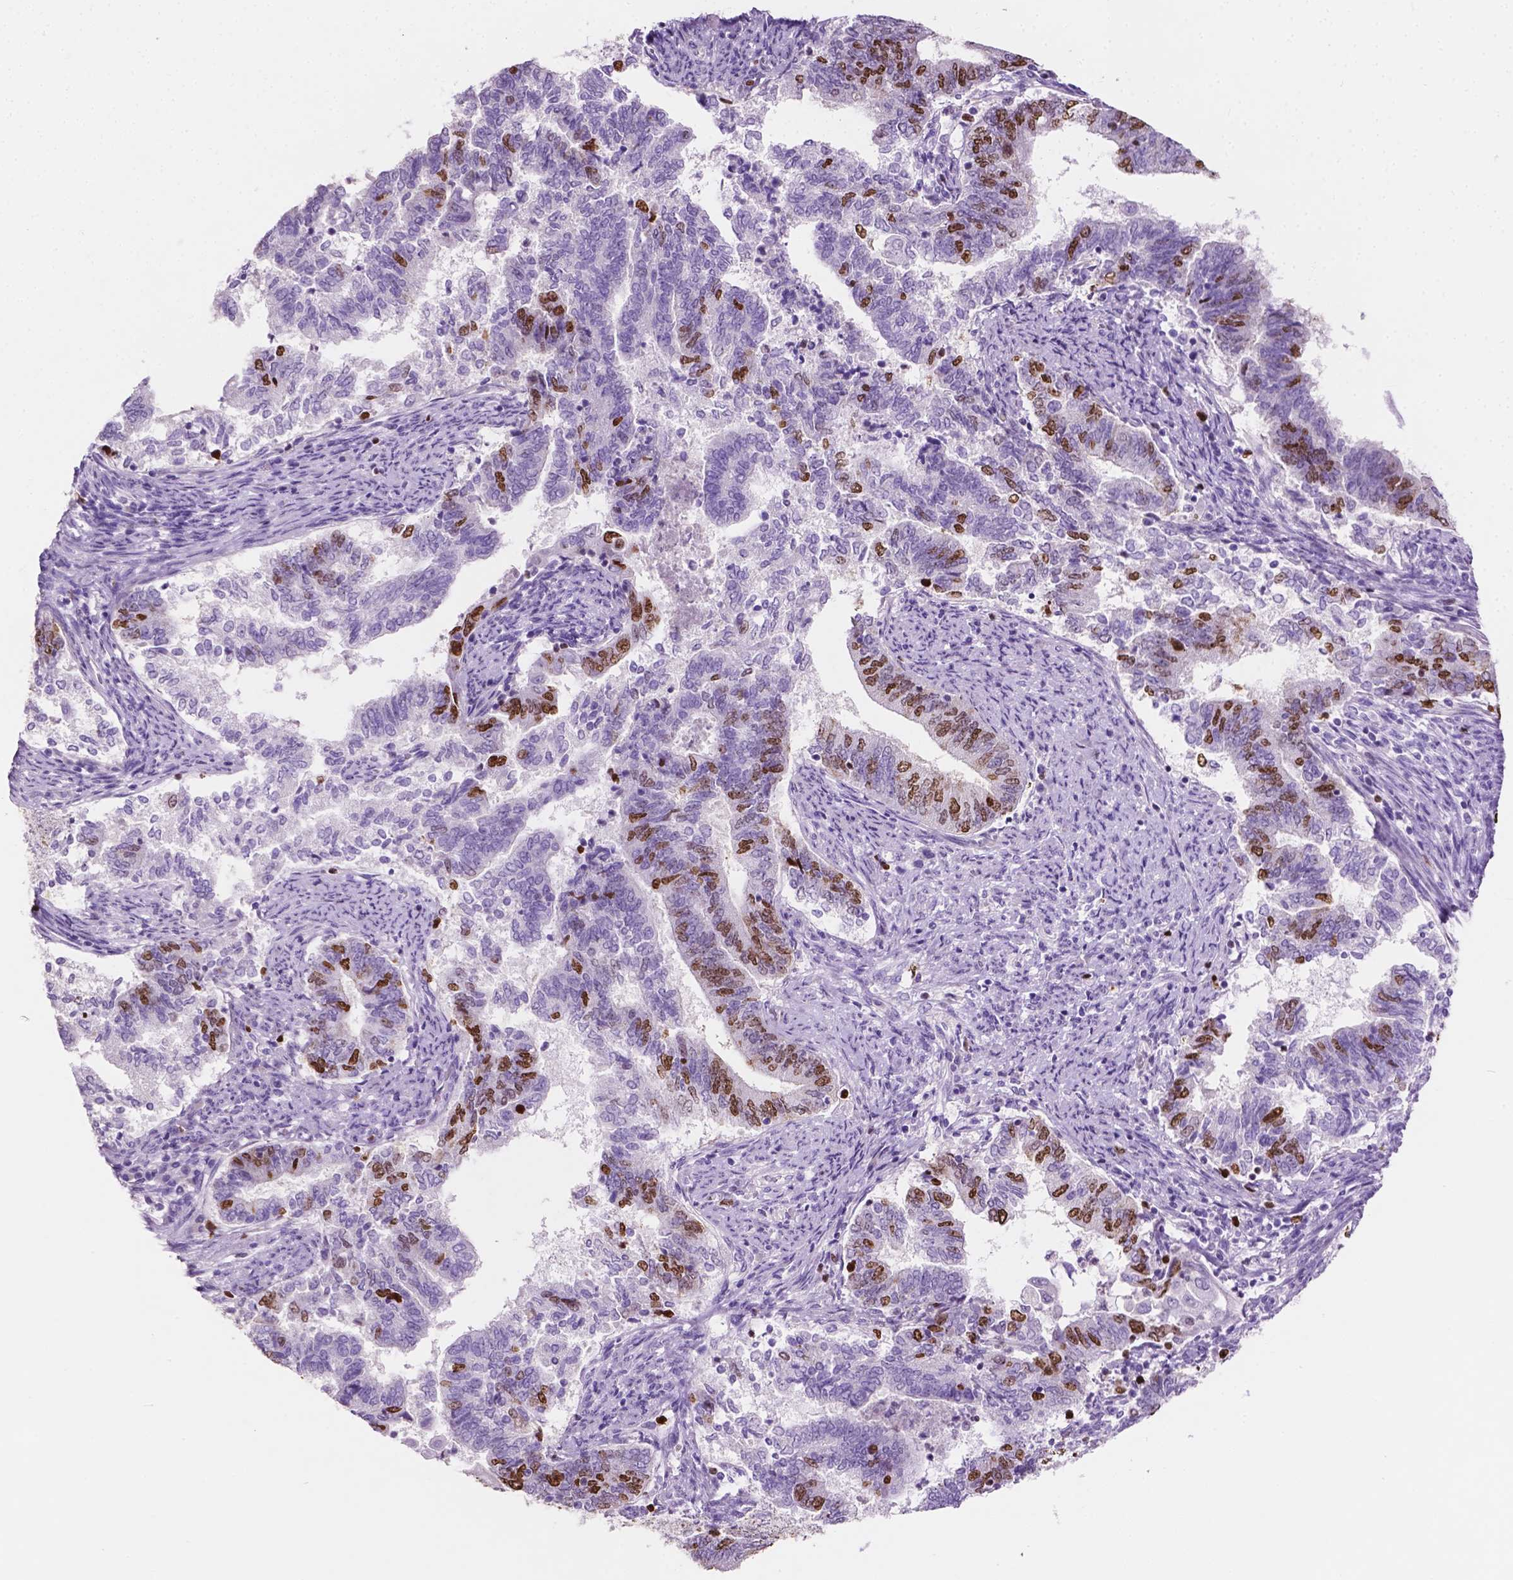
{"staining": {"intensity": "moderate", "quantity": "25%-75%", "location": "nuclear"}, "tissue": "endometrial cancer", "cell_type": "Tumor cells", "image_type": "cancer", "snomed": [{"axis": "morphology", "description": "Adenocarcinoma, NOS"}, {"axis": "topography", "description": "Endometrium"}], "caption": "This photomicrograph displays IHC staining of endometrial cancer (adenocarcinoma), with medium moderate nuclear staining in about 25%-75% of tumor cells.", "gene": "SIAH2", "patient": {"sex": "female", "age": 65}}